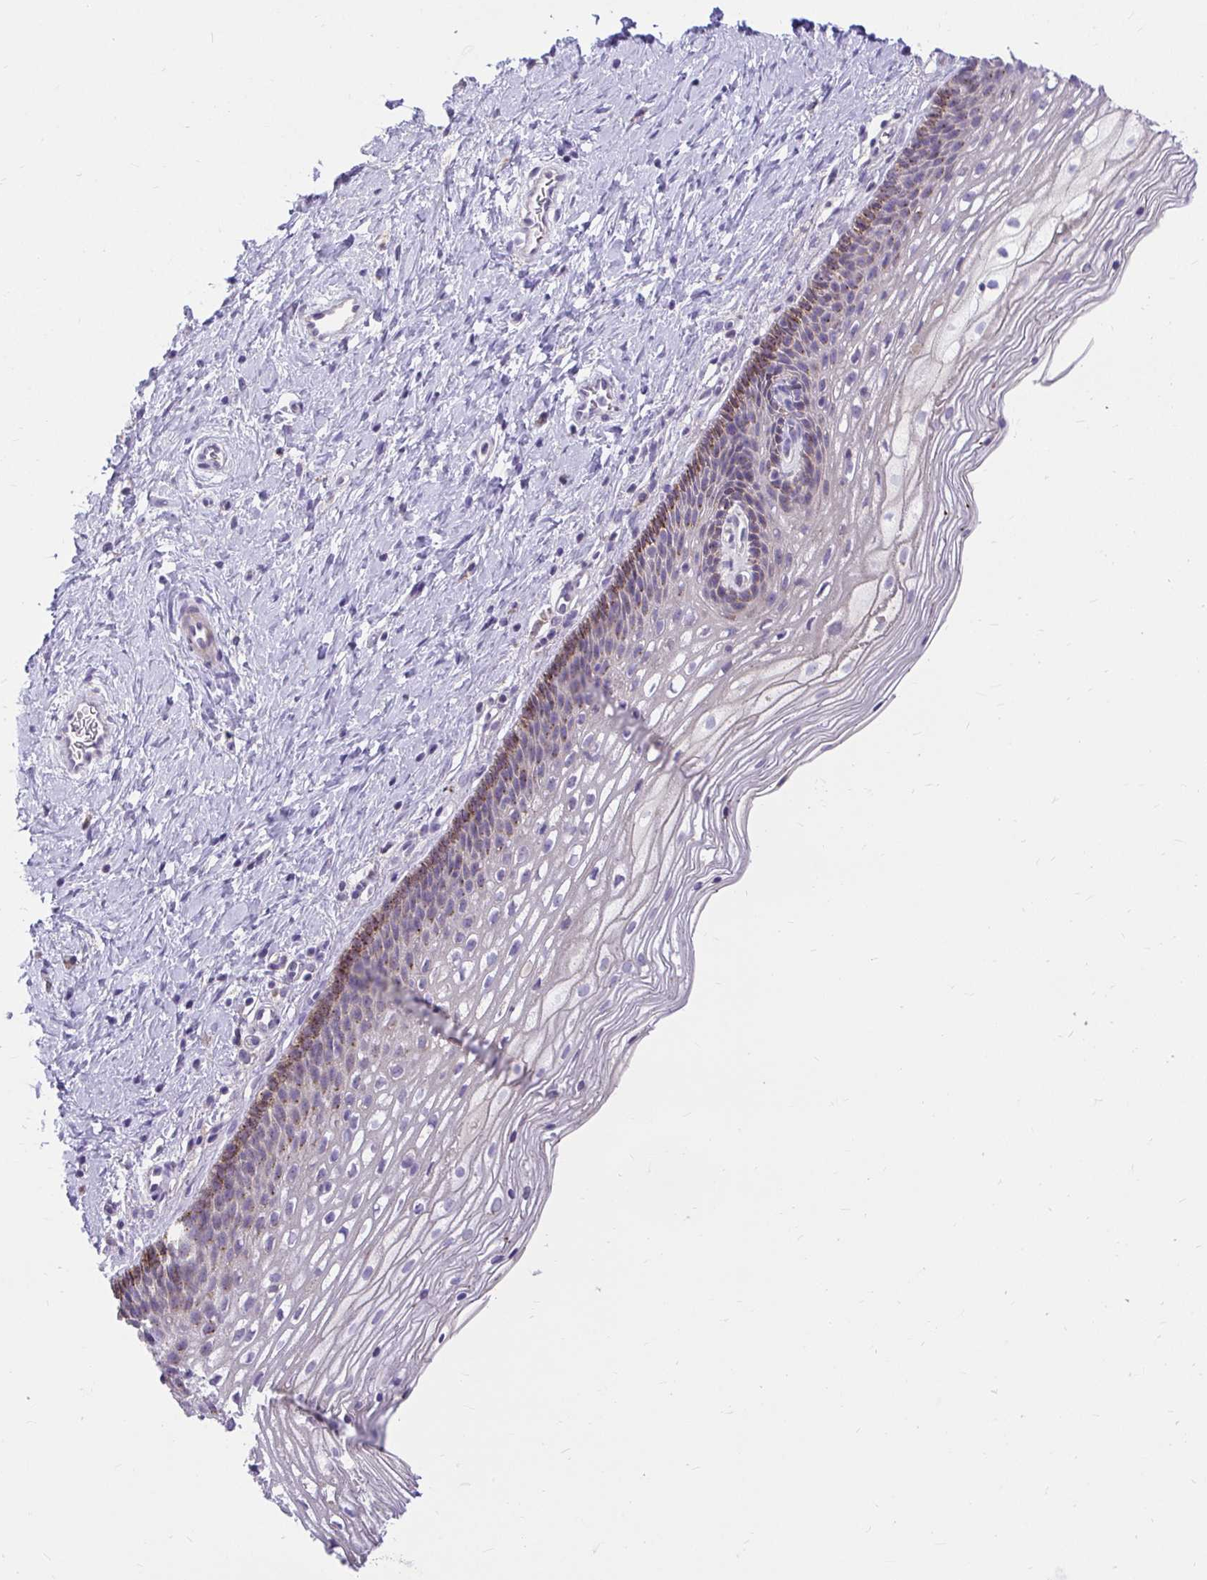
{"staining": {"intensity": "negative", "quantity": "none", "location": "none"}, "tissue": "cervix", "cell_type": "Glandular cells", "image_type": "normal", "snomed": [{"axis": "morphology", "description": "Normal tissue, NOS"}, {"axis": "topography", "description": "Cervix"}], "caption": "Immunohistochemistry (IHC) image of normal cervix stained for a protein (brown), which shows no positivity in glandular cells. (Brightfield microscopy of DAB (3,3'-diaminobenzidine) immunohistochemistry (IHC) at high magnification).", "gene": "PKN3", "patient": {"sex": "female", "age": 34}}